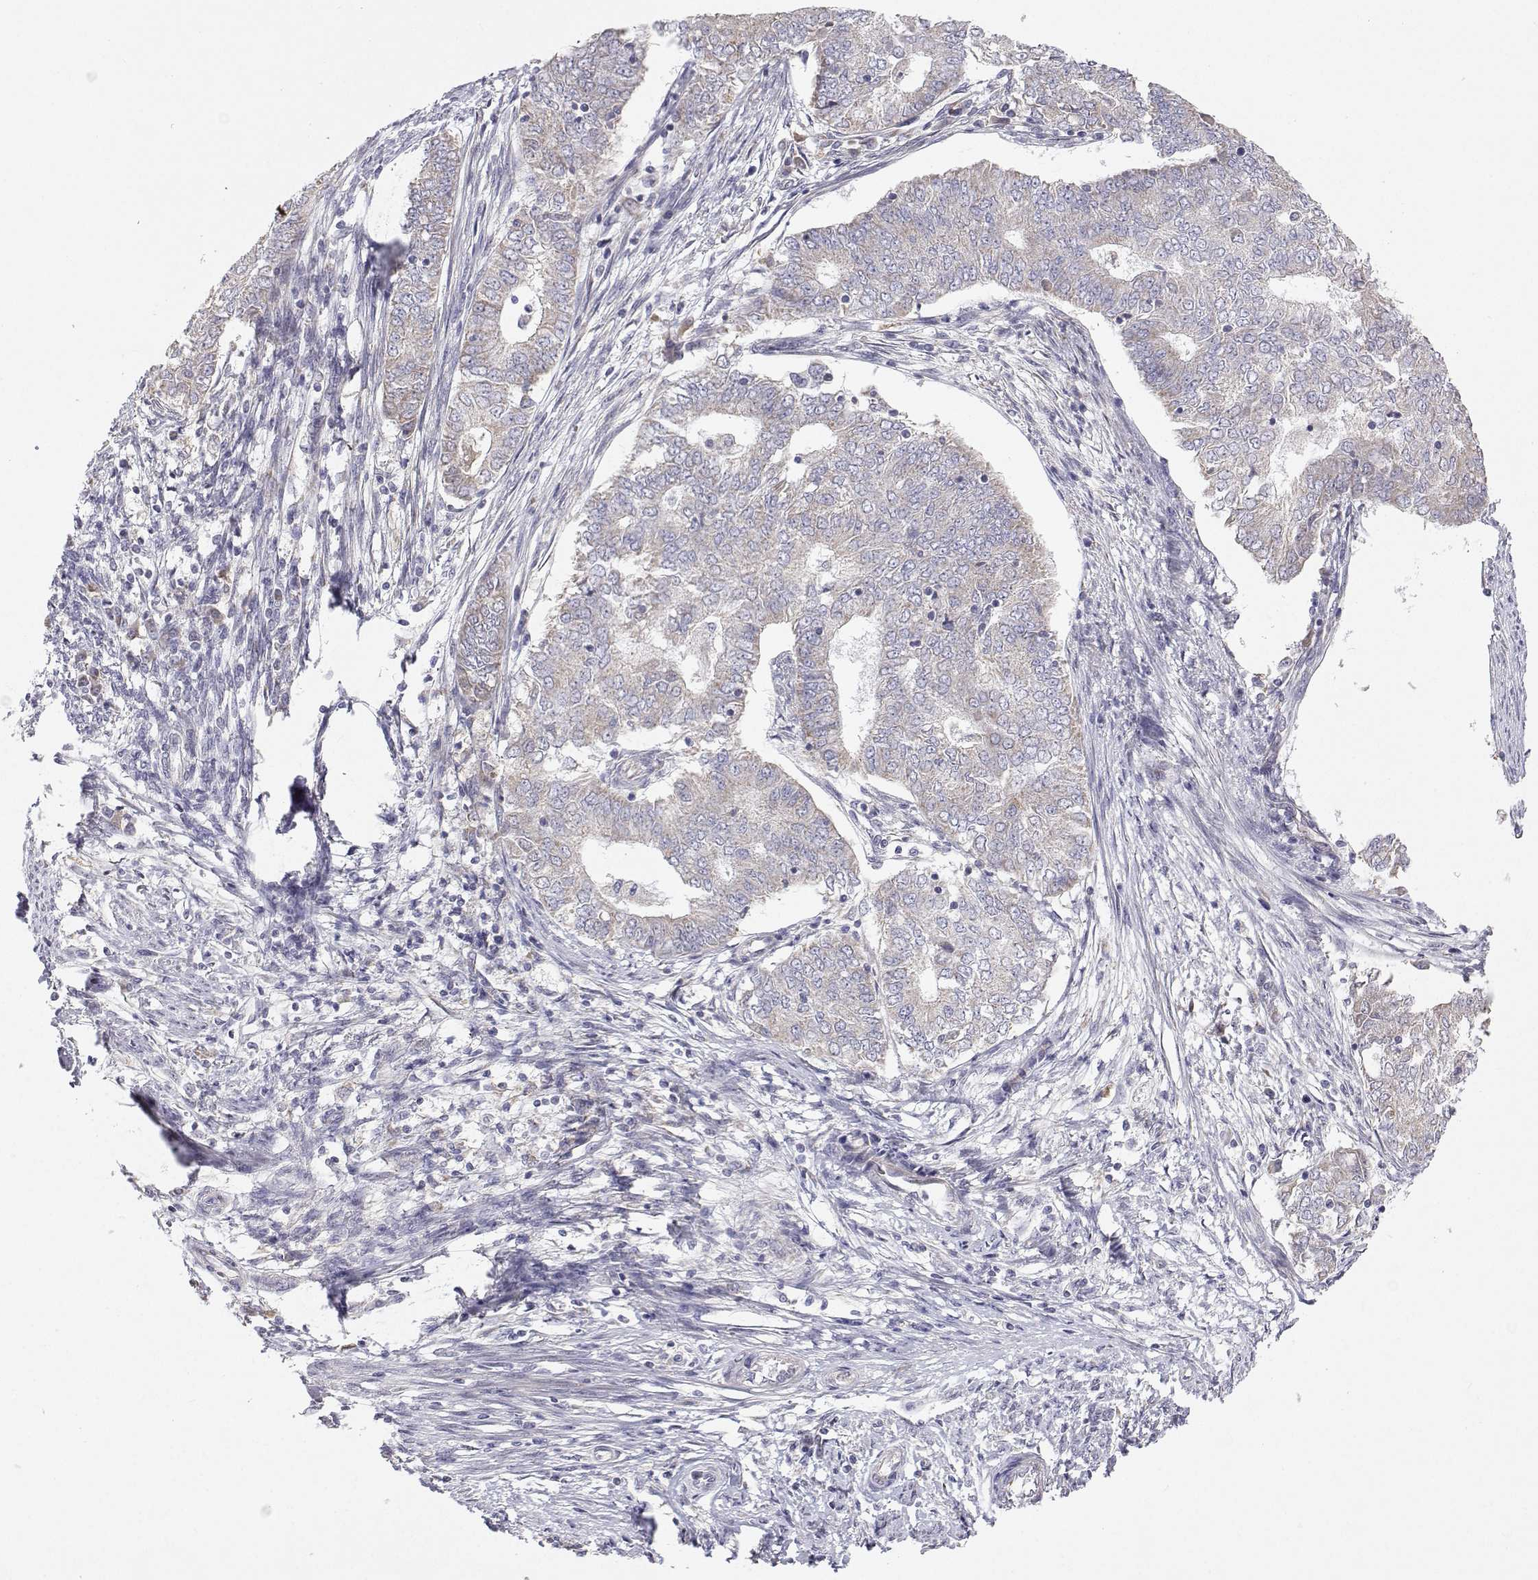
{"staining": {"intensity": "negative", "quantity": "none", "location": "none"}, "tissue": "endometrial cancer", "cell_type": "Tumor cells", "image_type": "cancer", "snomed": [{"axis": "morphology", "description": "Adenocarcinoma, NOS"}, {"axis": "topography", "description": "Endometrium"}], "caption": "Human endometrial cancer stained for a protein using IHC demonstrates no expression in tumor cells.", "gene": "MRPL3", "patient": {"sex": "female", "age": 62}}